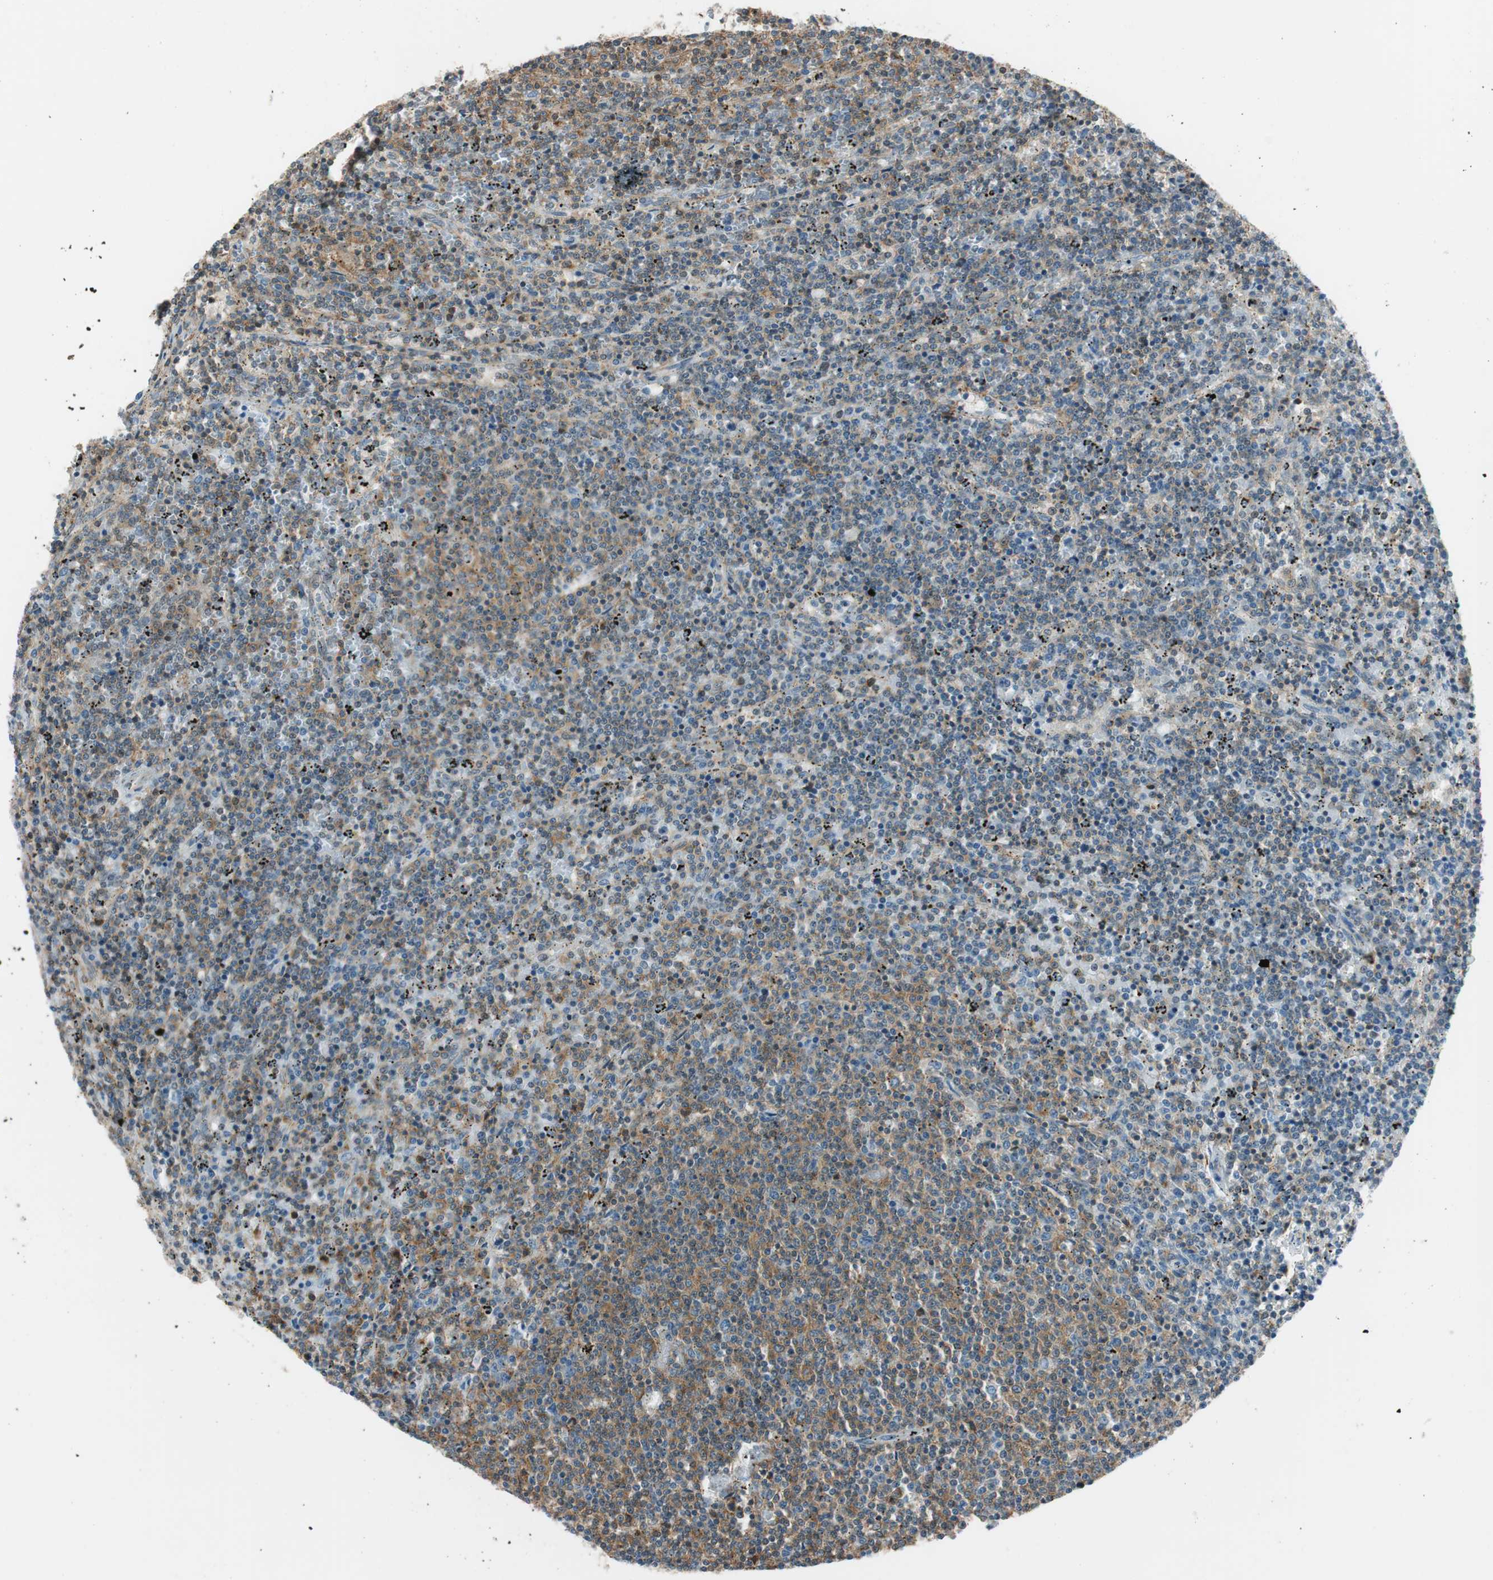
{"staining": {"intensity": "moderate", "quantity": ">75%", "location": "cytoplasmic/membranous"}, "tissue": "lymphoma", "cell_type": "Tumor cells", "image_type": "cancer", "snomed": [{"axis": "morphology", "description": "Malignant lymphoma, non-Hodgkin's type, Low grade"}, {"axis": "topography", "description": "Spleen"}], "caption": "A medium amount of moderate cytoplasmic/membranous expression is appreciated in about >75% of tumor cells in low-grade malignant lymphoma, non-Hodgkin's type tissue. The staining was performed using DAB to visualize the protein expression in brown, while the nuclei were stained in blue with hematoxylin (Magnification: 20x).", "gene": "PI4K2B", "patient": {"sex": "female", "age": 50}}